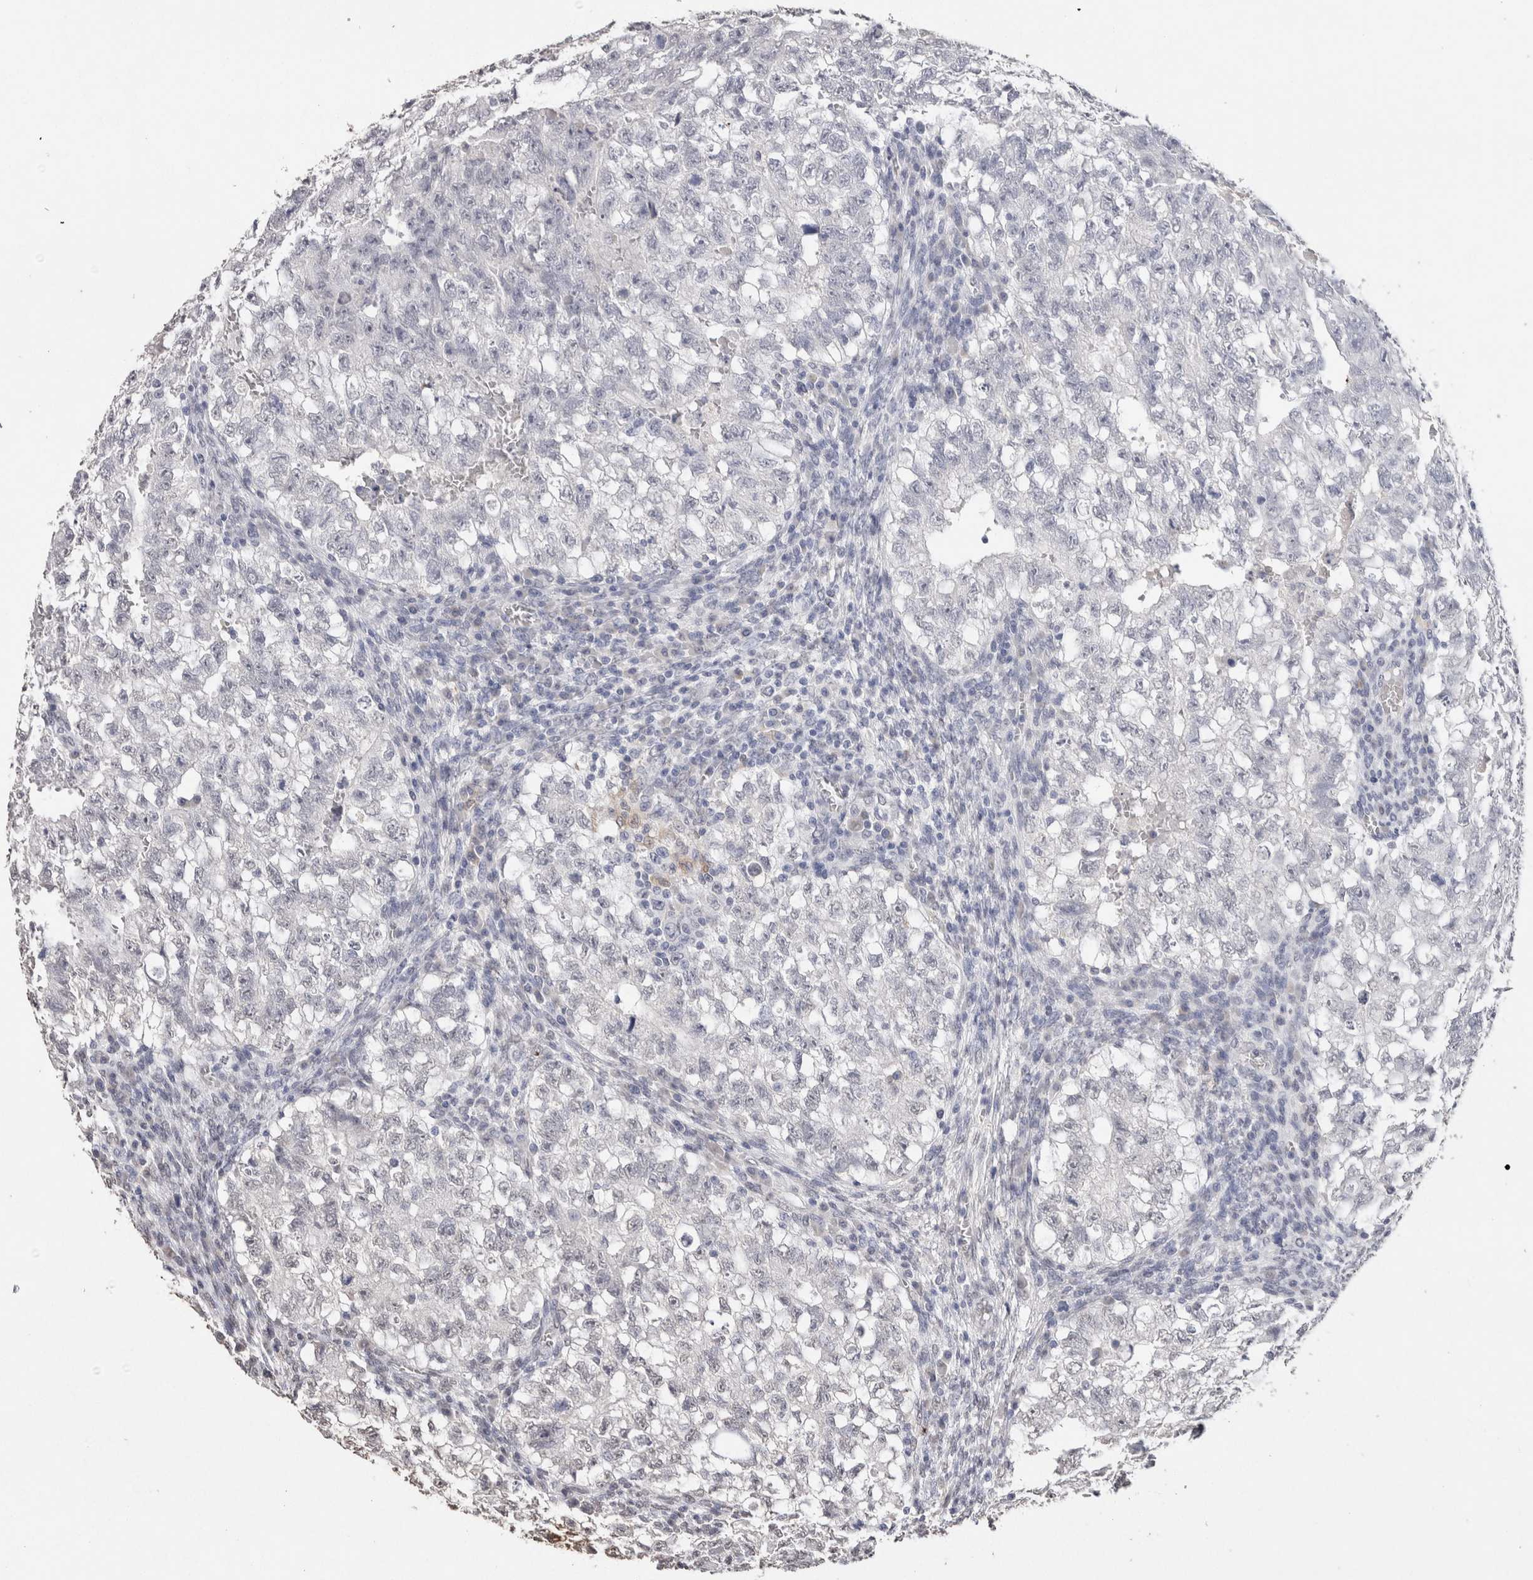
{"staining": {"intensity": "negative", "quantity": "none", "location": "none"}, "tissue": "testis cancer", "cell_type": "Tumor cells", "image_type": "cancer", "snomed": [{"axis": "morphology", "description": "Seminoma, NOS"}, {"axis": "morphology", "description": "Carcinoma, Embryonal, NOS"}, {"axis": "topography", "description": "Testis"}], "caption": "High power microscopy image of an immunohistochemistry image of seminoma (testis), revealing no significant expression in tumor cells.", "gene": "LGALS2", "patient": {"sex": "male", "age": 38}}